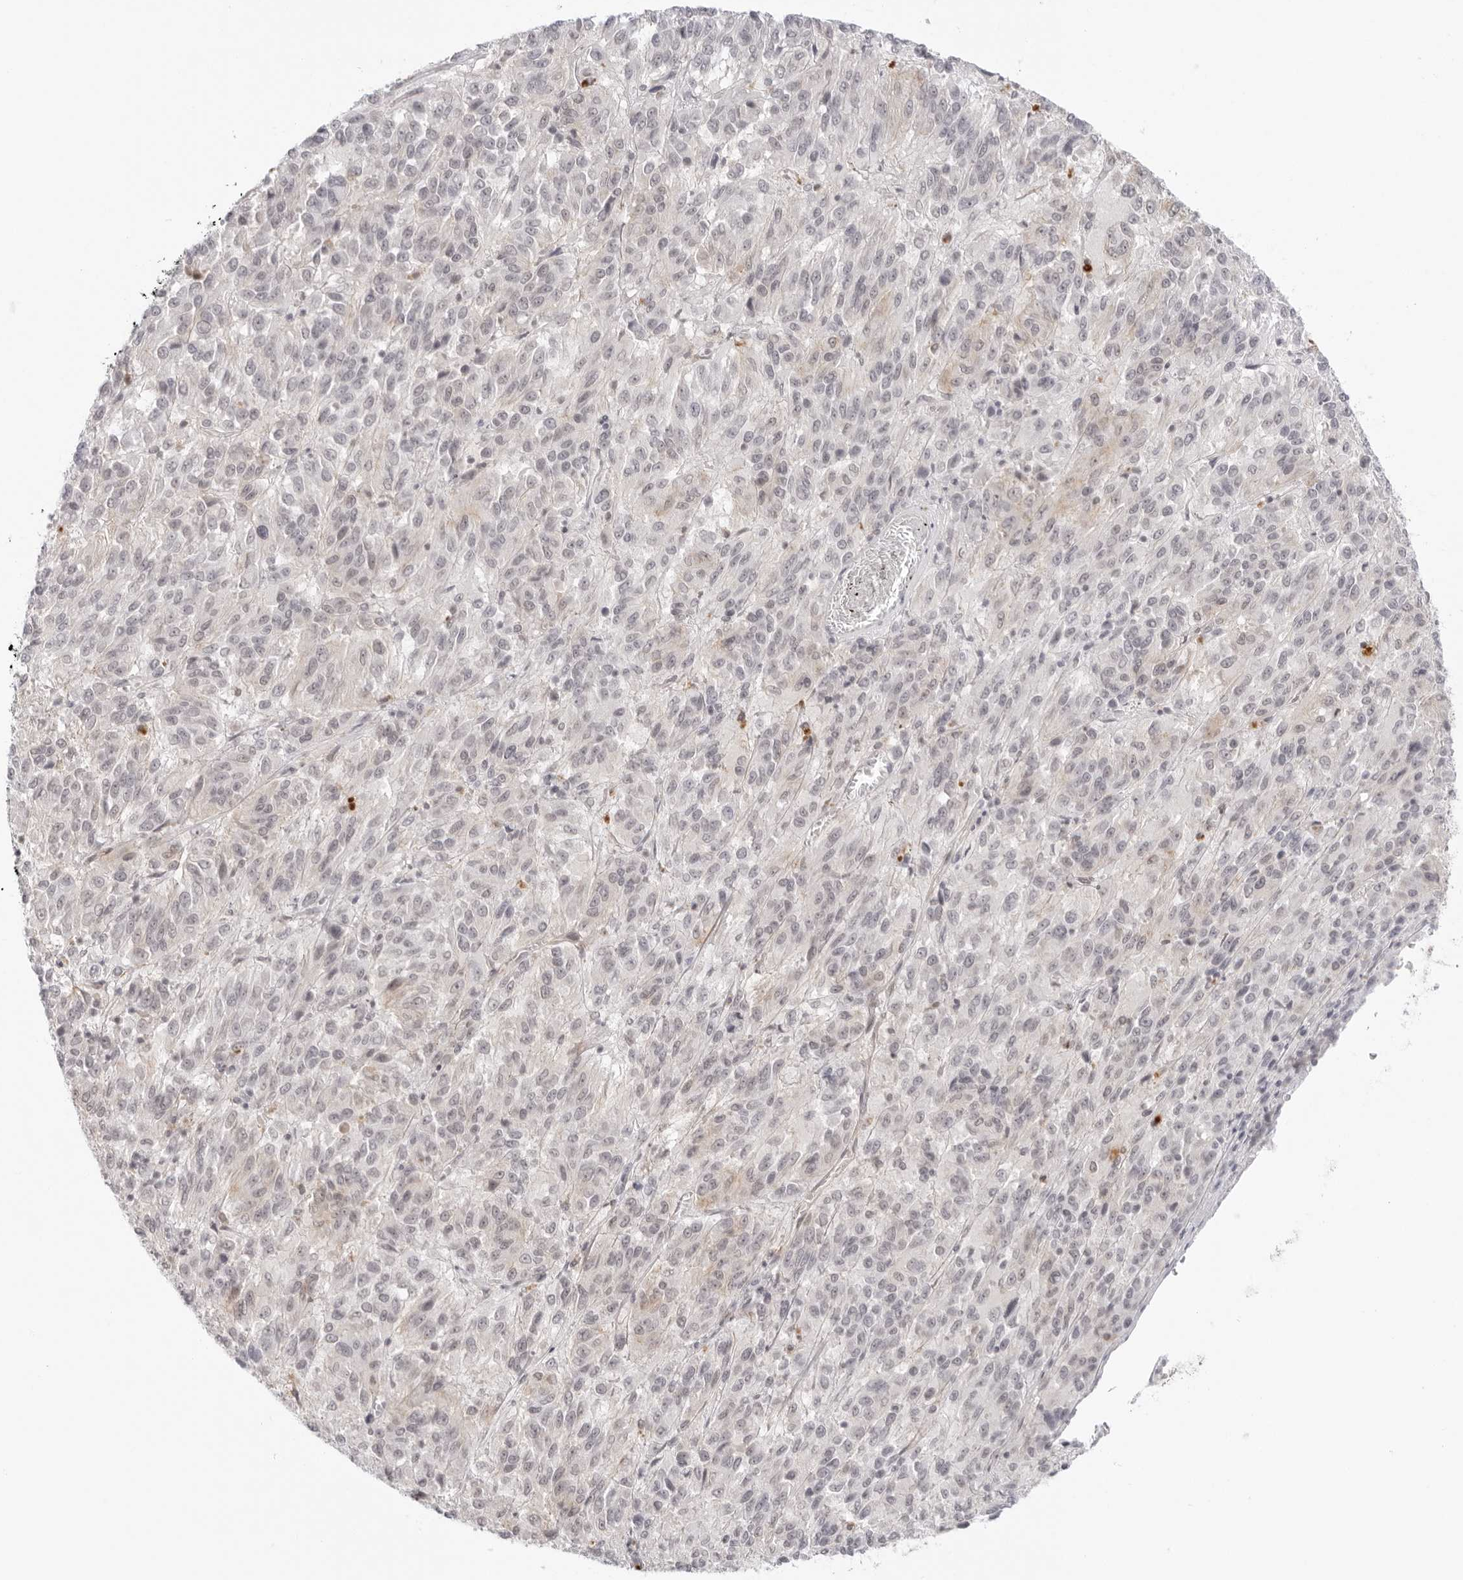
{"staining": {"intensity": "negative", "quantity": "none", "location": "none"}, "tissue": "melanoma", "cell_type": "Tumor cells", "image_type": "cancer", "snomed": [{"axis": "morphology", "description": "Malignant melanoma, Metastatic site"}, {"axis": "topography", "description": "Lung"}], "caption": "Immunohistochemistry histopathology image of melanoma stained for a protein (brown), which exhibits no positivity in tumor cells. Brightfield microscopy of IHC stained with DAB (3,3'-diaminobenzidine) (brown) and hematoxylin (blue), captured at high magnification.", "gene": "TRAPPC3", "patient": {"sex": "male", "age": 64}}